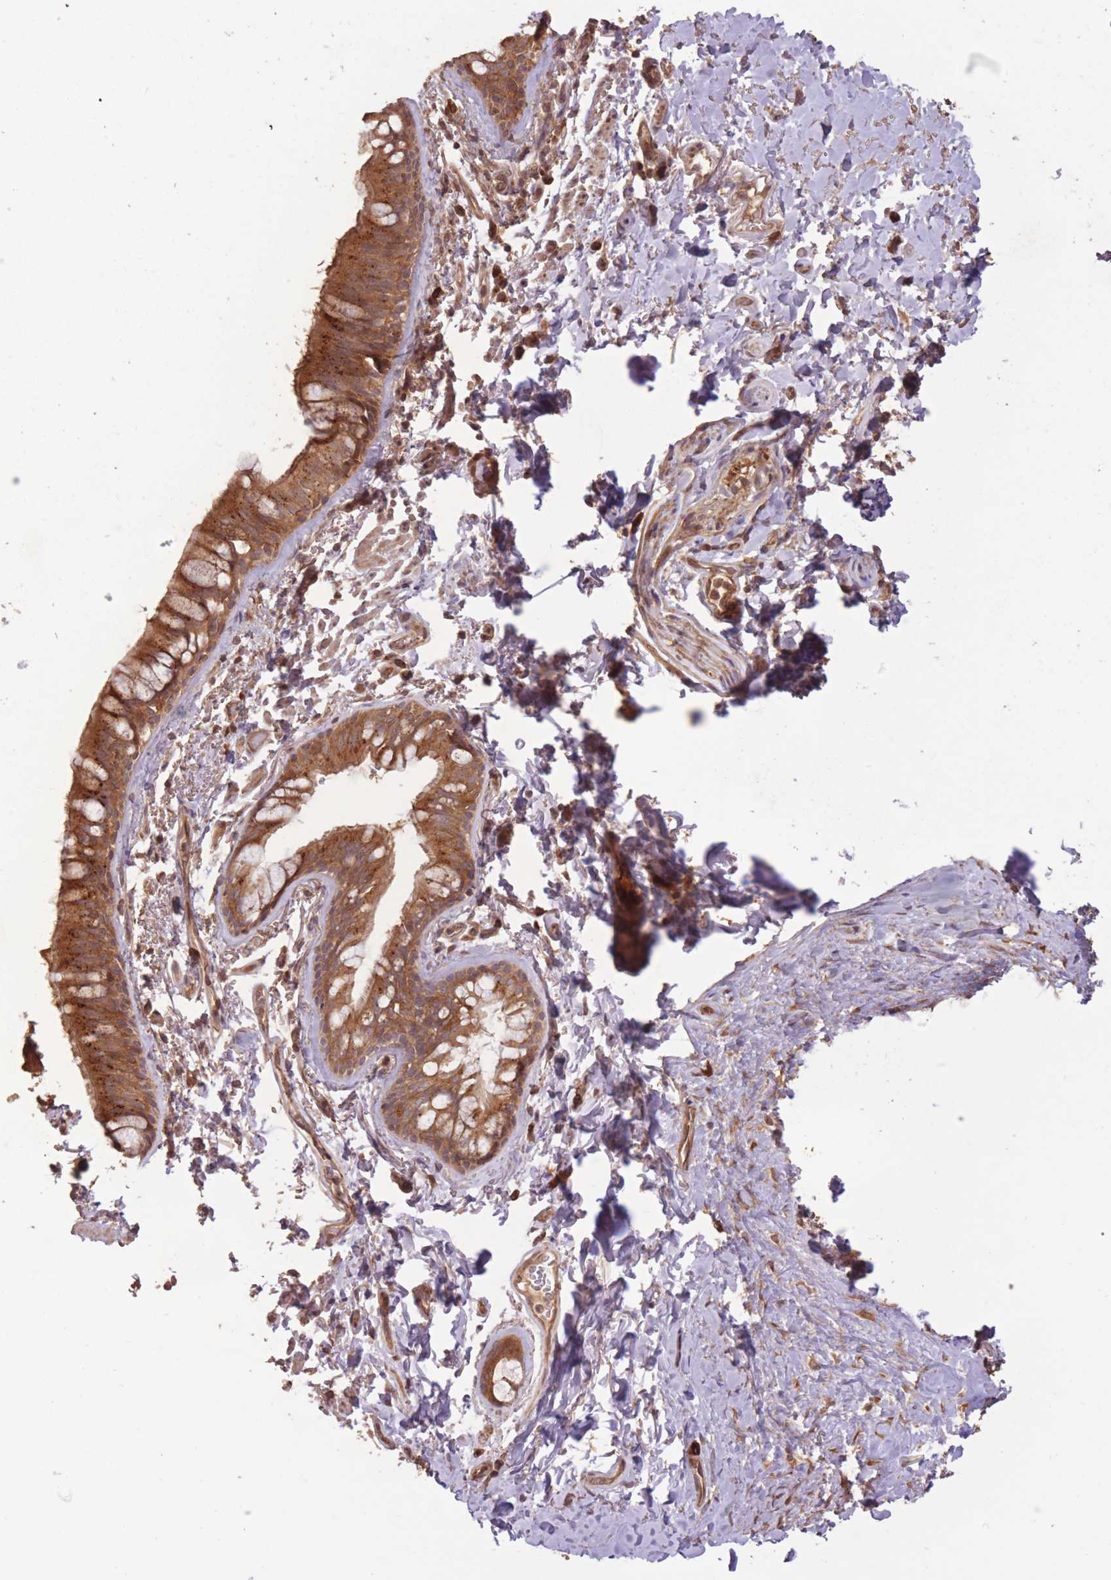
{"staining": {"intensity": "strong", "quantity": ">75%", "location": "cytoplasmic/membranous"}, "tissue": "bronchus", "cell_type": "Respiratory epithelial cells", "image_type": "normal", "snomed": [{"axis": "morphology", "description": "Normal tissue, NOS"}, {"axis": "topography", "description": "Bronchus"}], "caption": "The micrograph shows immunohistochemical staining of benign bronchus. There is strong cytoplasmic/membranous positivity is appreciated in about >75% of respiratory epithelial cells. (DAB (3,3'-diaminobenzidine) IHC, brown staining for protein, blue staining for nuclei).", "gene": "ERBB3", "patient": {"sex": "male", "age": 70}}